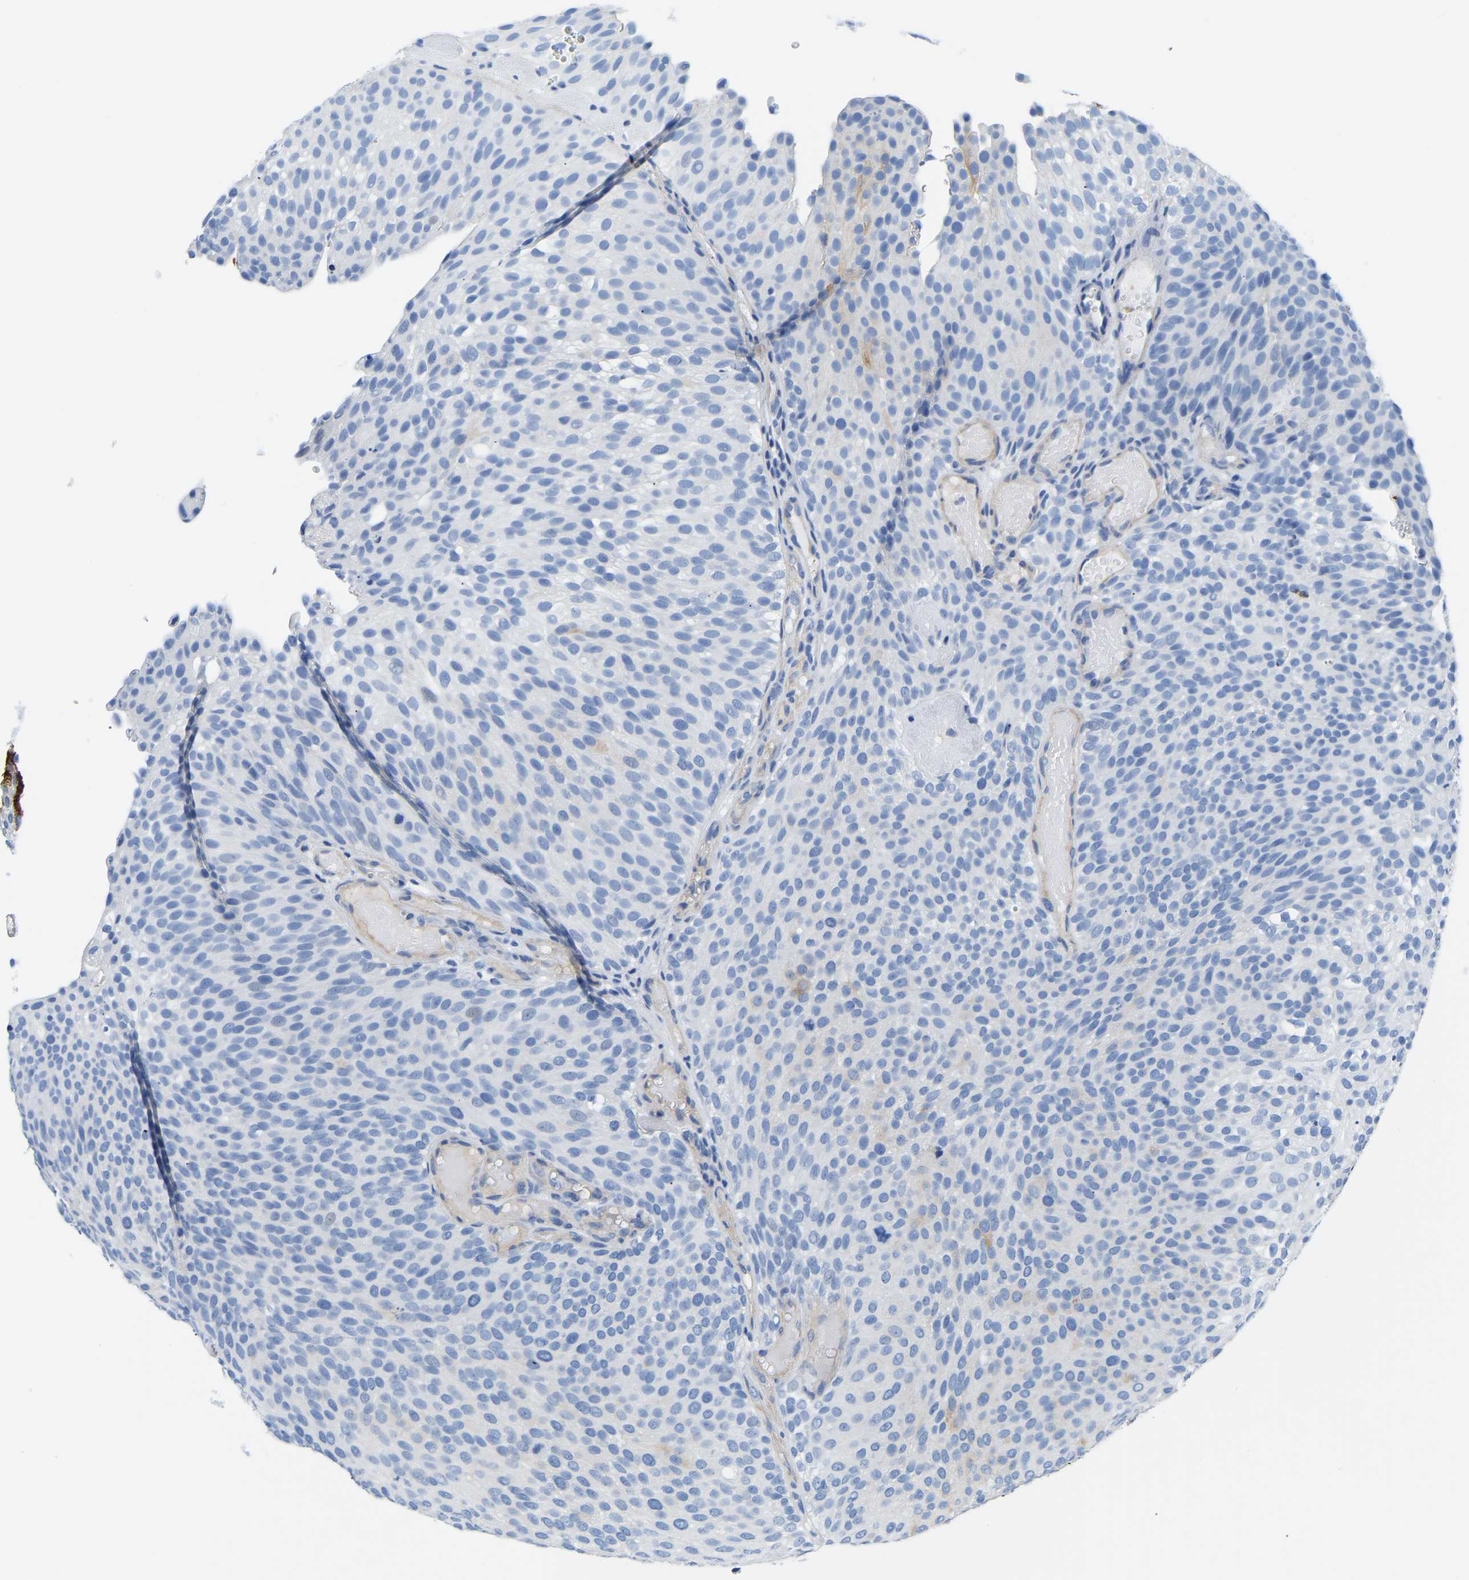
{"staining": {"intensity": "negative", "quantity": "none", "location": "none"}, "tissue": "urothelial cancer", "cell_type": "Tumor cells", "image_type": "cancer", "snomed": [{"axis": "morphology", "description": "Urothelial carcinoma, Low grade"}, {"axis": "topography", "description": "Urinary bladder"}], "caption": "Immunohistochemistry (IHC) histopathology image of neoplastic tissue: urothelial cancer stained with DAB reveals no significant protein expression in tumor cells.", "gene": "UPK3A", "patient": {"sex": "male", "age": 78}}